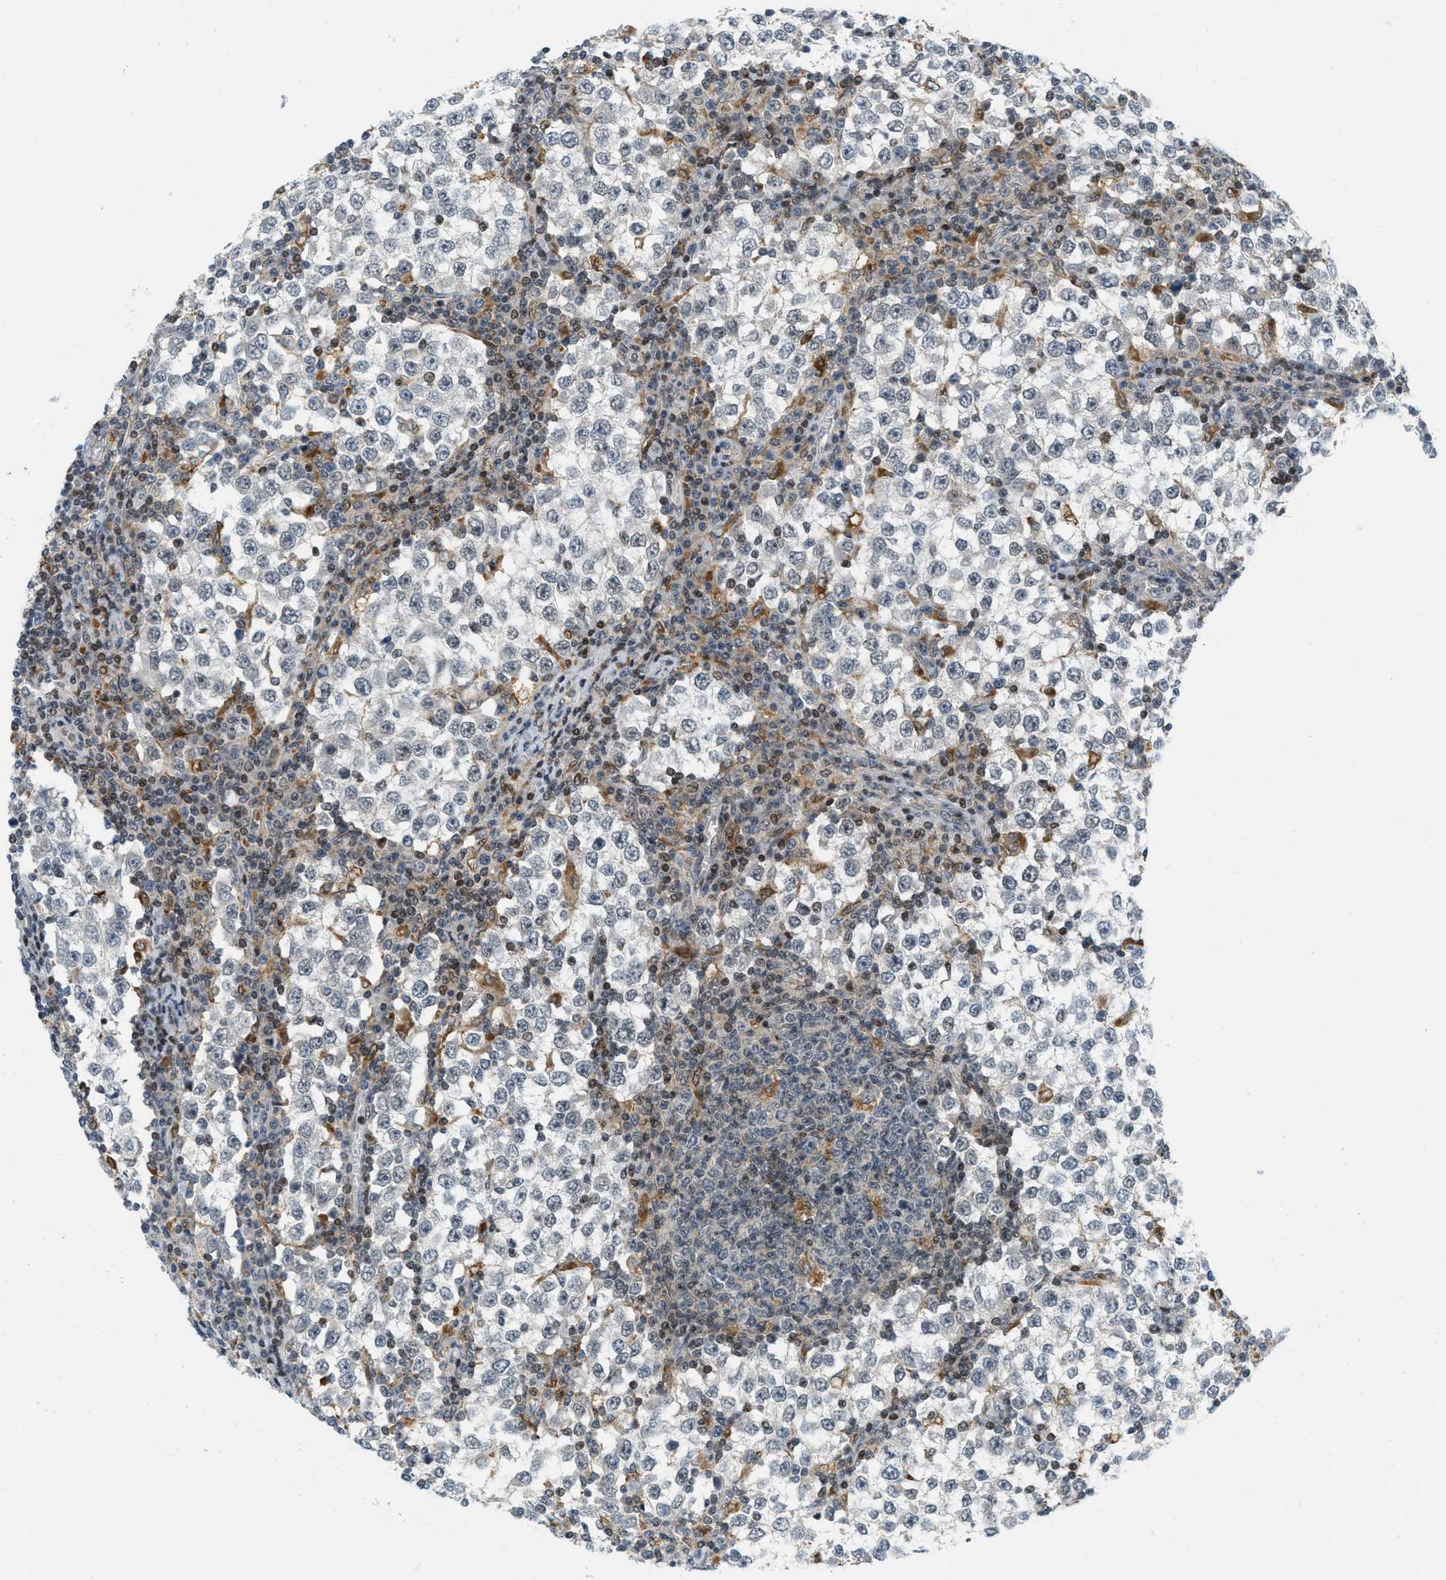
{"staining": {"intensity": "negative", "quantity": "none", "location": "none"}, "tissue": "testis cancer", "cell_type": "Tumor cells", "image_type": "cancer", "snomed": [{"axis": "morphology", "description": "Seminoma, NOS"}, {"axis": "topography", "description": "Testis"}], "caption": "This is a photomicrograph of IHC staining of testis seminoma, which shows no staining in tumor cells.", "gene": "ING1", "patient": {"sex": "male", "age": 65}}